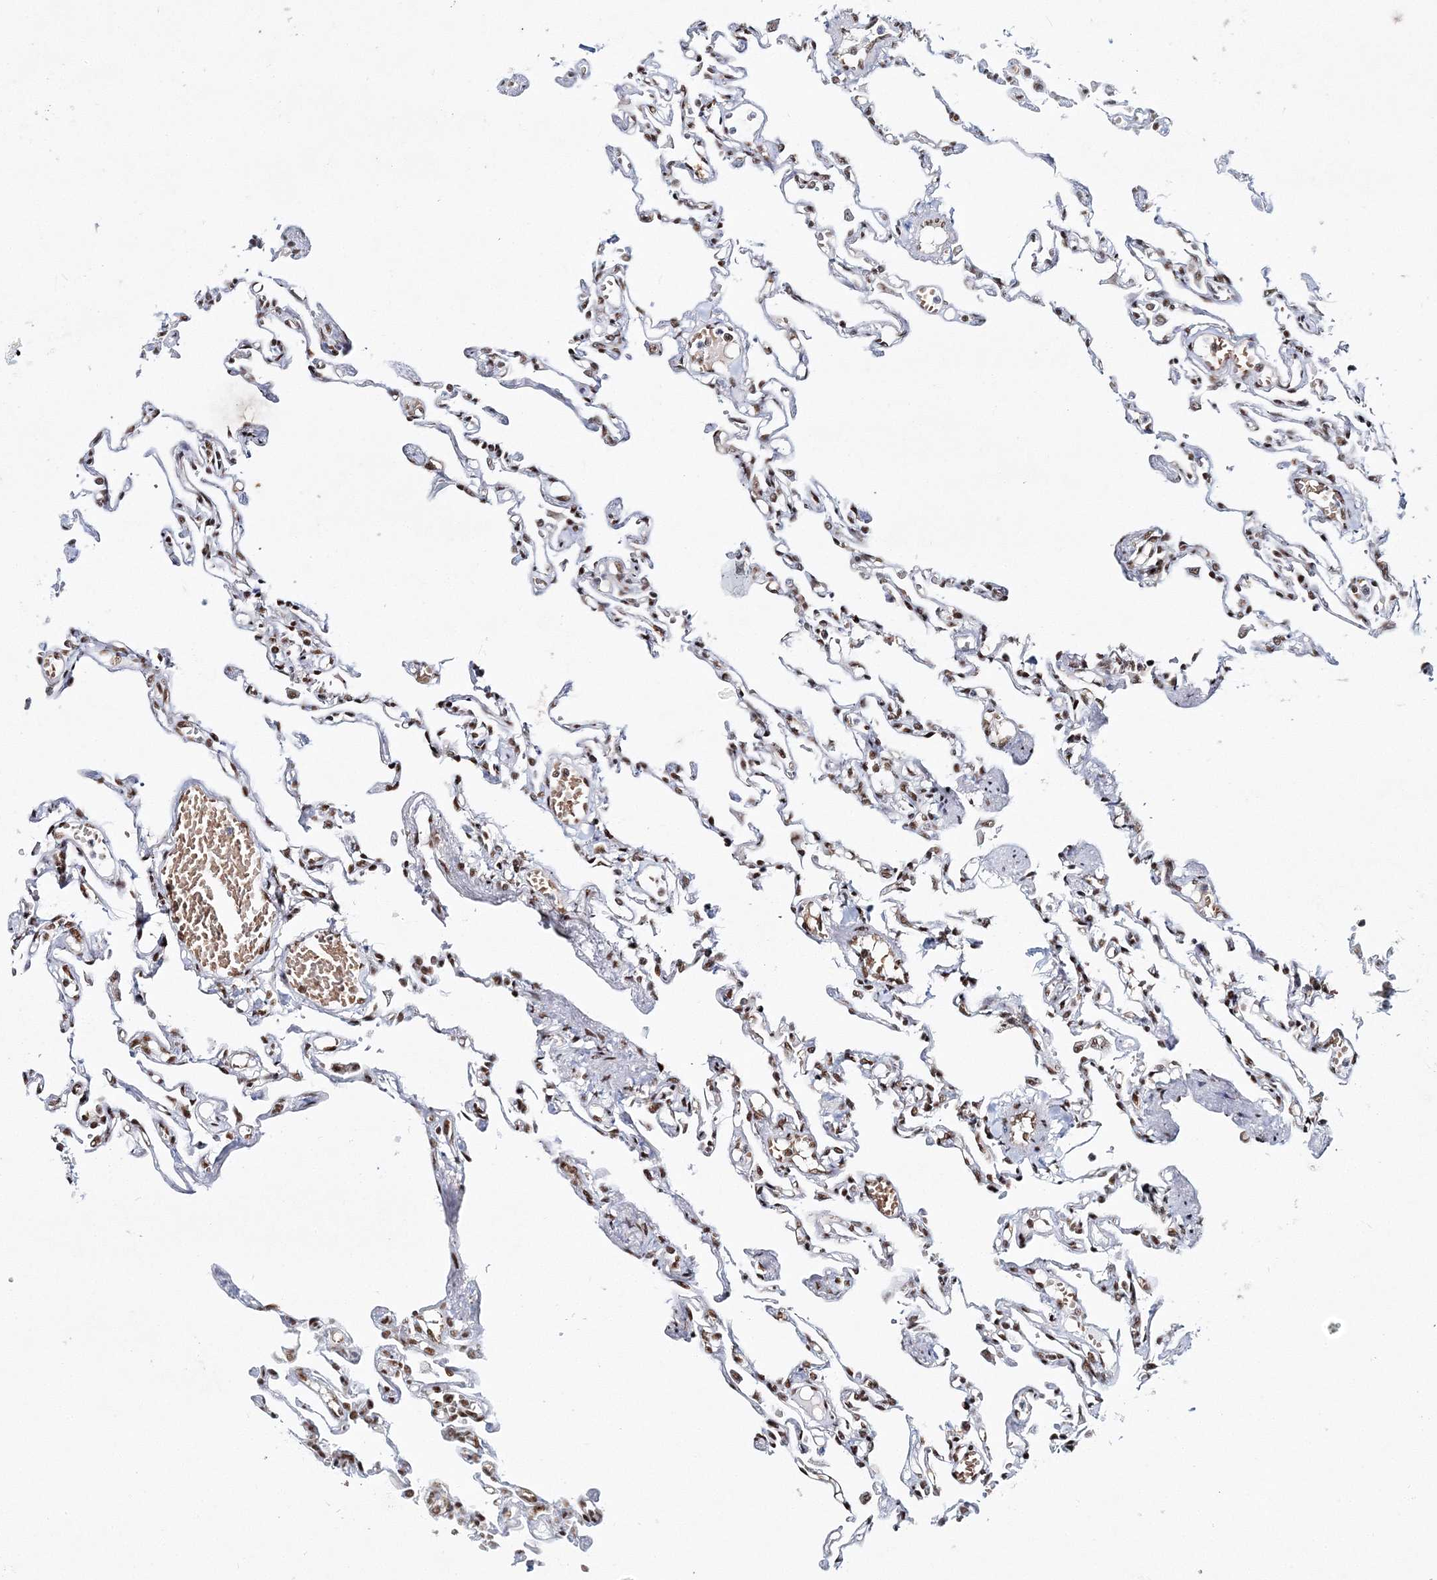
{"staining": {"intensity": "moderate", "quantity": ">75%", "location": "nuclear"}, "tissue": "lung", "cell_type": "Alveolar cells", "image_type": "normal", "snomed": [{"axis": "morphology", "description": "Normal tissue, NOS"}, {"axis": "topography", "description": "Lung"}], "caption": "Alveolar cells demonstrate medium levels of moderate nuclear staining in about >75% of cells in normal lung.", "gene": "ENSG00000290315", "patient": {"sex": "male", "age": 21}}